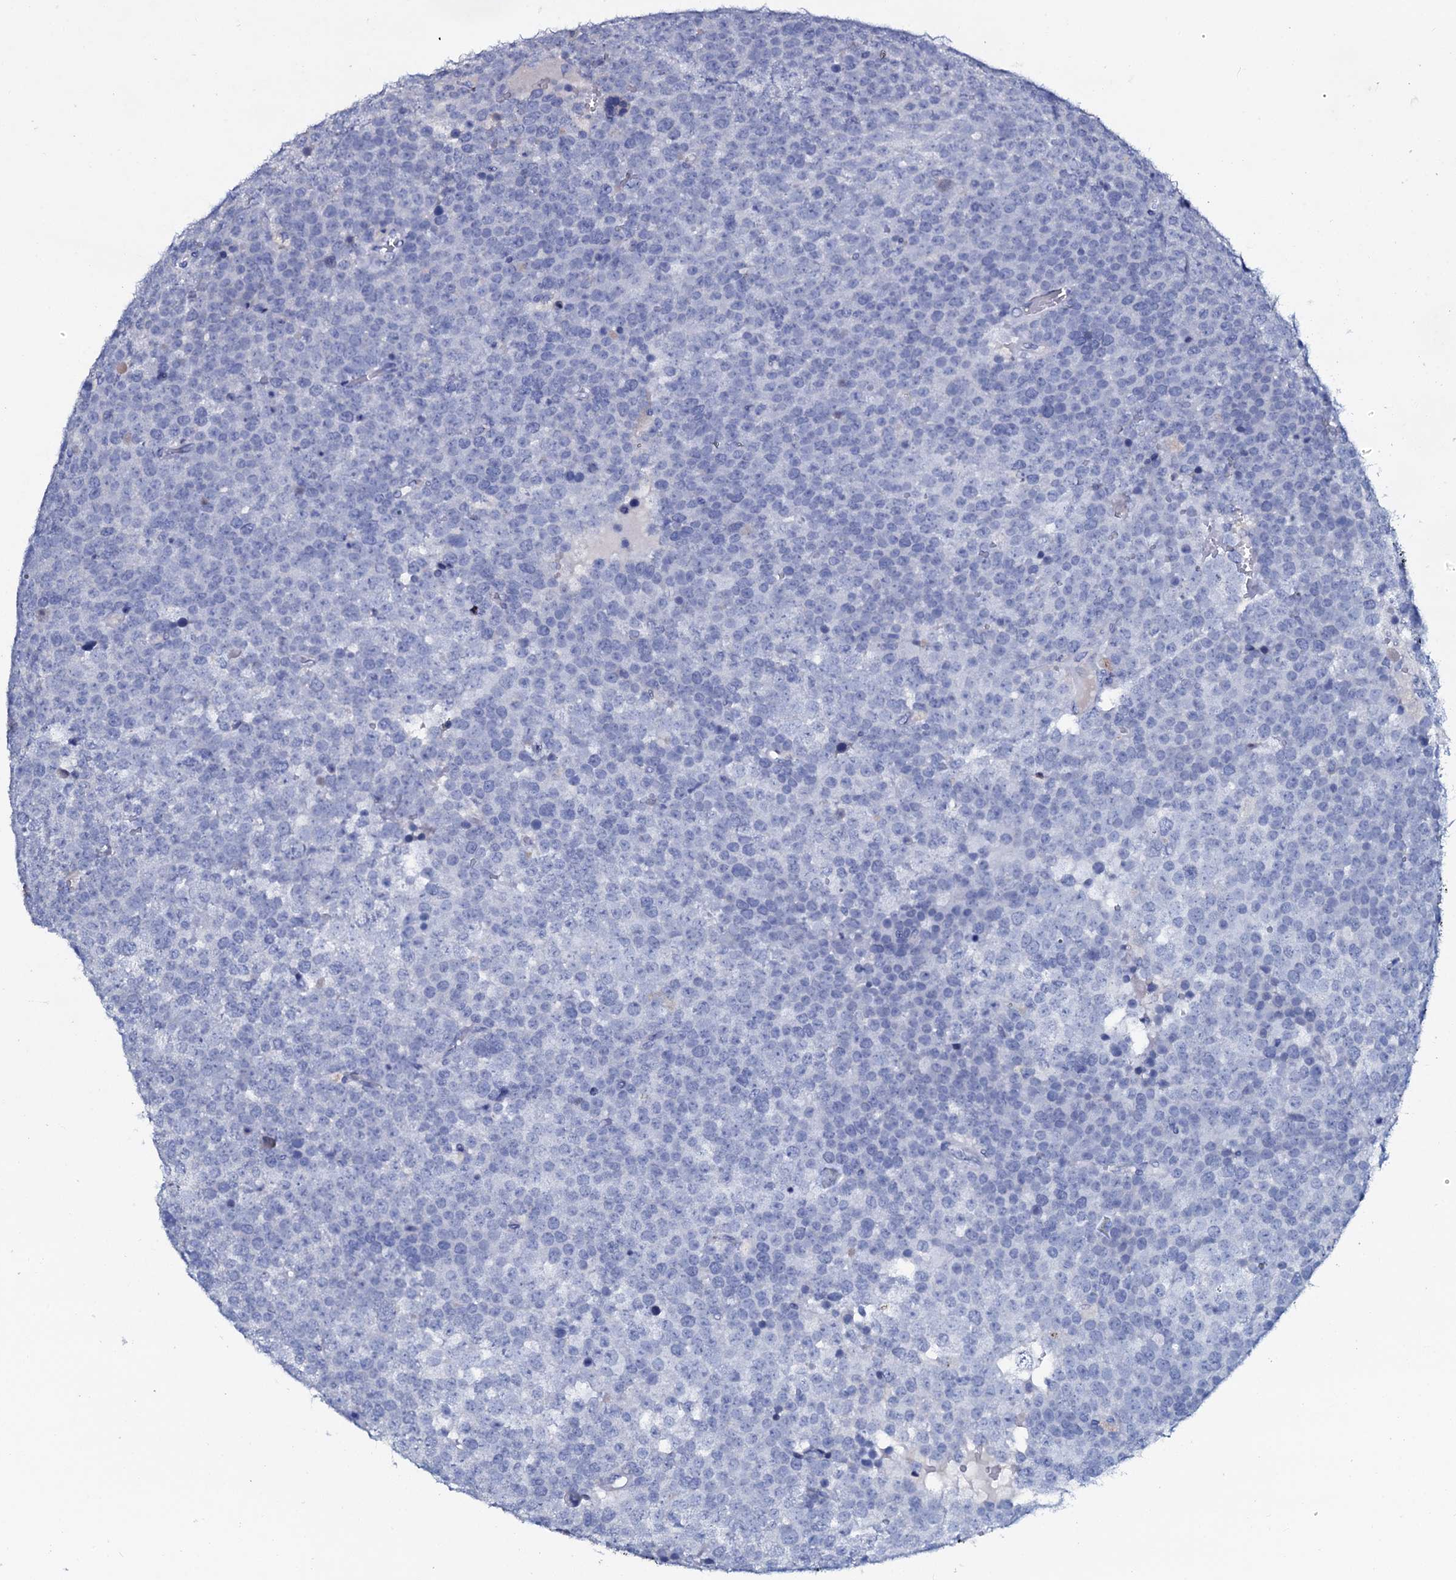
{"staining": {"intensity": "negative", "quantity": "none", "location": "none"}, "tissue": "testis cancer", "cell_type": "Tumor cells", "image_type": "cancer", "snomed": [{"axis": "morphology", "description": "Seminoma, NOS"}, {"axis": "topography", "description": "Testis"}], "caption": "Immunohistochemistry (IHC) micrograph of neoplastic tissue: testis seminoma stained with DAB shows no significant protein positivity in tumor cells.", "gene": "AMER2", "patient": {"sex": "male", "age": 71}}